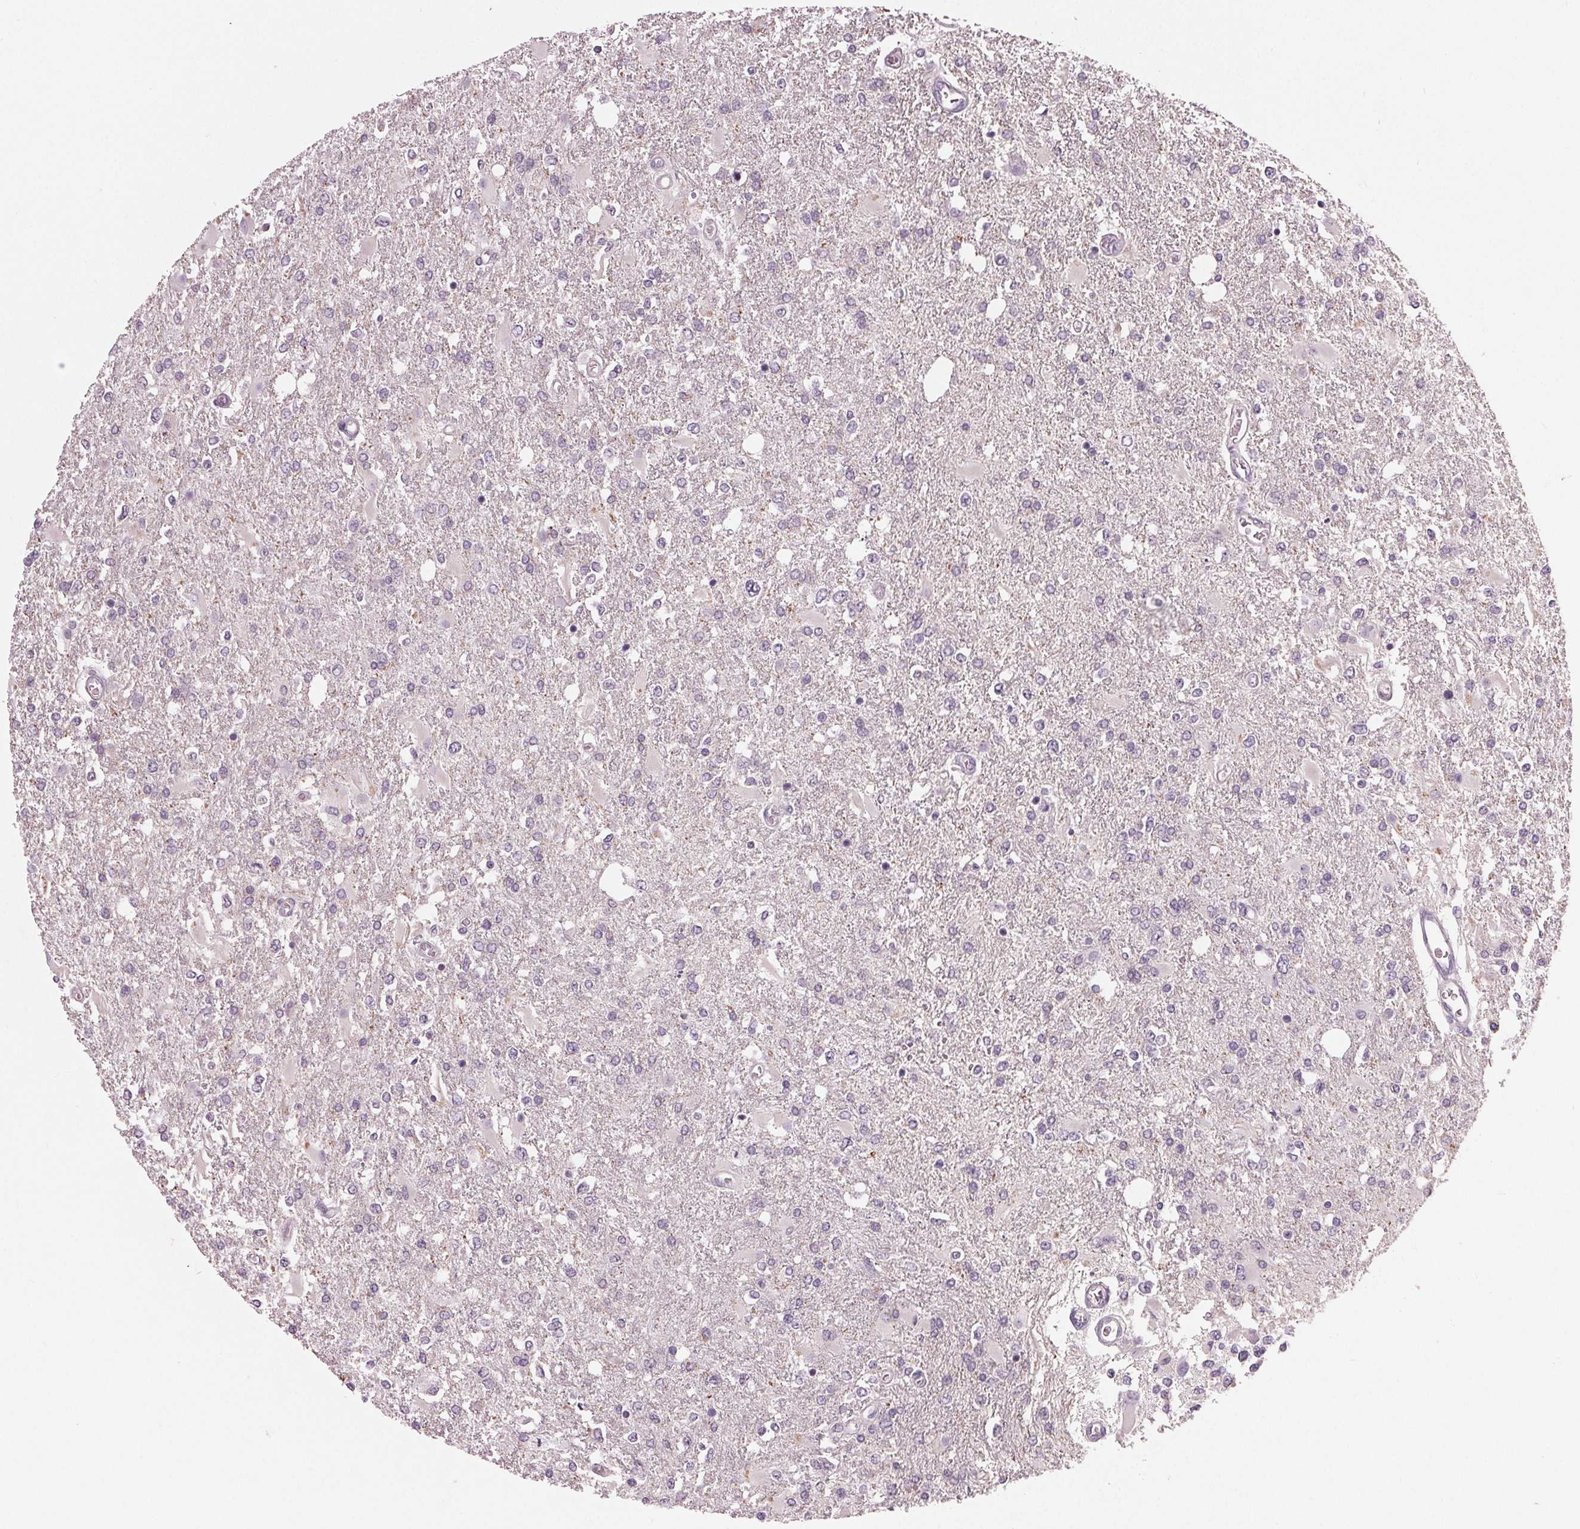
{"staining": {"intensity": "negative", "quantity": "none", "location": "none"}, "tissue": "glioma", "cell_type": "Tumor cells", "image_type": "cancer", "snomed": [{"axis": "morphology", "description": "Glioma, malignant, High grade"}, {"axis": "topography", "description": "Cerebral cortex"}], "caption": "Tumor cells show no significant protein positivity in malignant glioma (high-grade).", "gene": "ZNF605", "patient": {"sex": "male", "age": 79}}